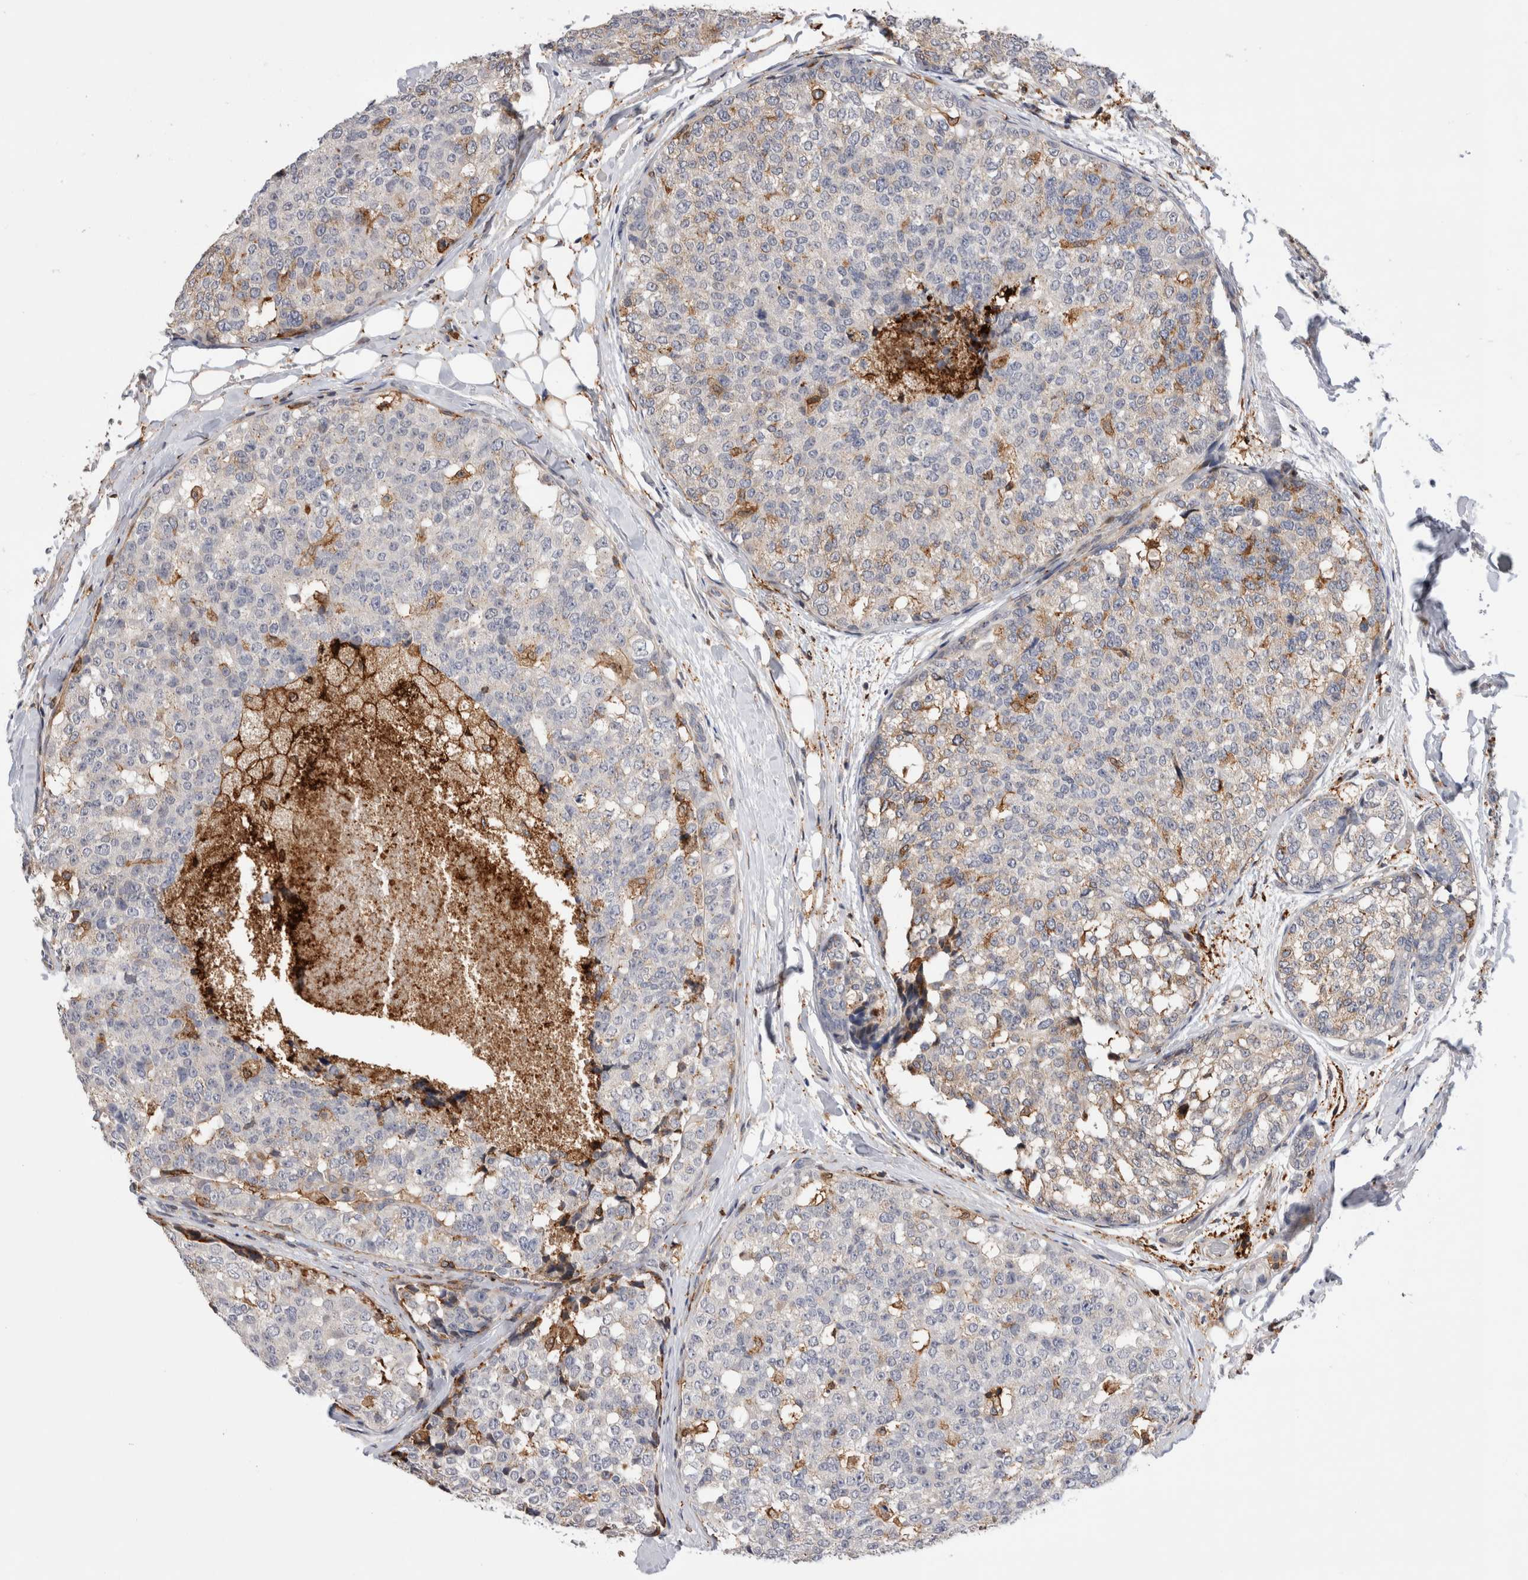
{"staining": {"intensity": "weak", "quantity": "<25%", "location": "cytoplasmic/membranous"}, "tissue": "breast cancer", "cell_type": "Tumor cells", "image_type": "cancer", "snomed": [{"axis": "morphology", "description": "Normal tissue, NOS"}, {"axis": "morphology", "description": "Duct carcinoma"}, {"axis": "topography", "description": "Breast"}], "caption": "Breast invasive ductal carcinoma was stained to show a protein in brown. There is no significant expression in tumor cells.", "gene": "CCDC88B", "patient": {"sex": "female", "age": 43}}